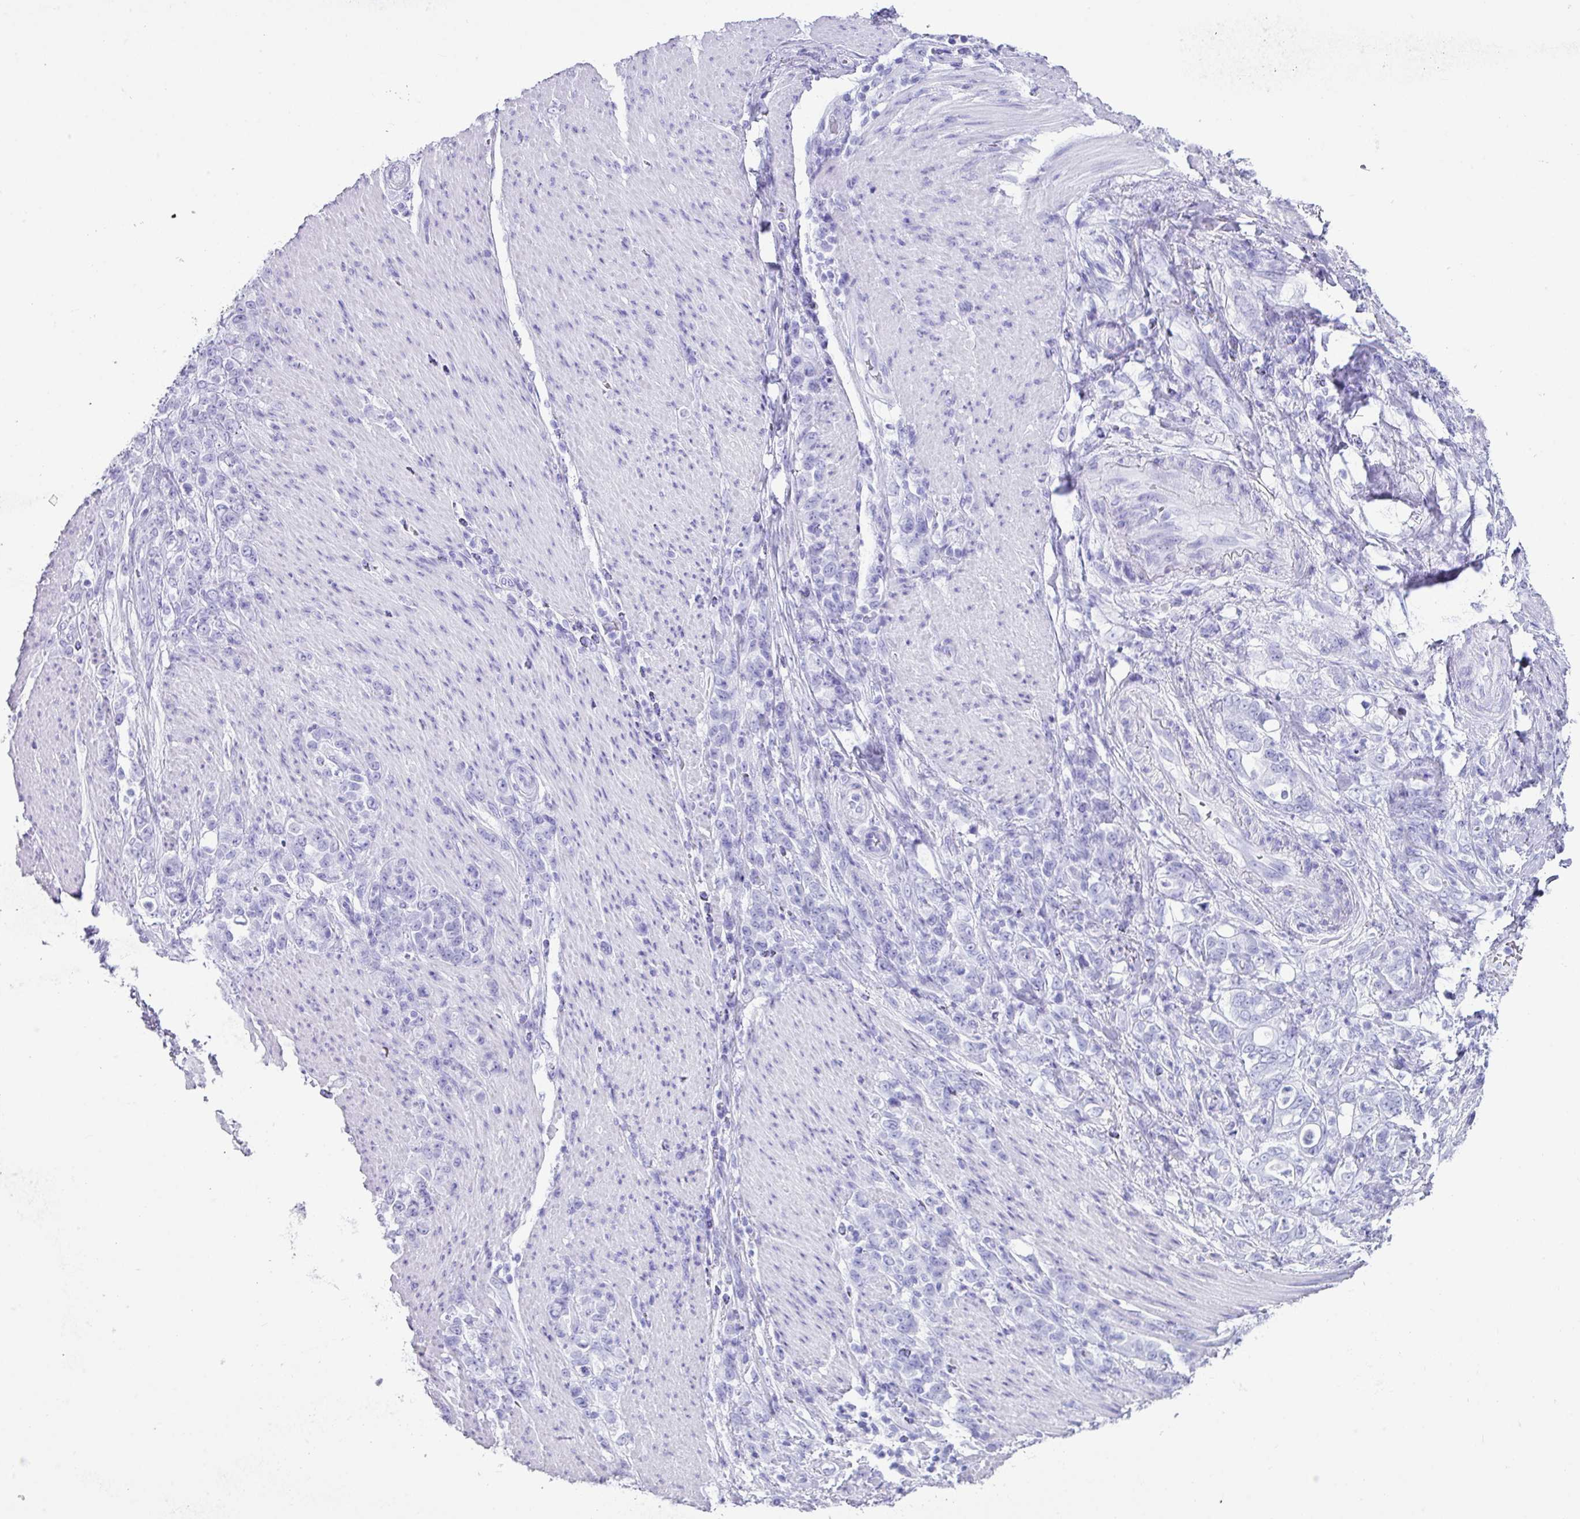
{"staining": {"intensity": "negative", "quantity": "none", "location": "none"}, "tissue": "stomach cancer", "cell_type": "Tumor cells", "image_type": "cancer", "snomed": [{"axis": "morphology", "description": "Adenocarcinoma, NOS"}, {"axis": "topography", "description": "Stomach"}], "caption": "Tumor cells show no significant protein staining in adenocarcinoma (stomach).", "gene": "NCCRP1", "patient": {"sex": "female", "age": 79}}